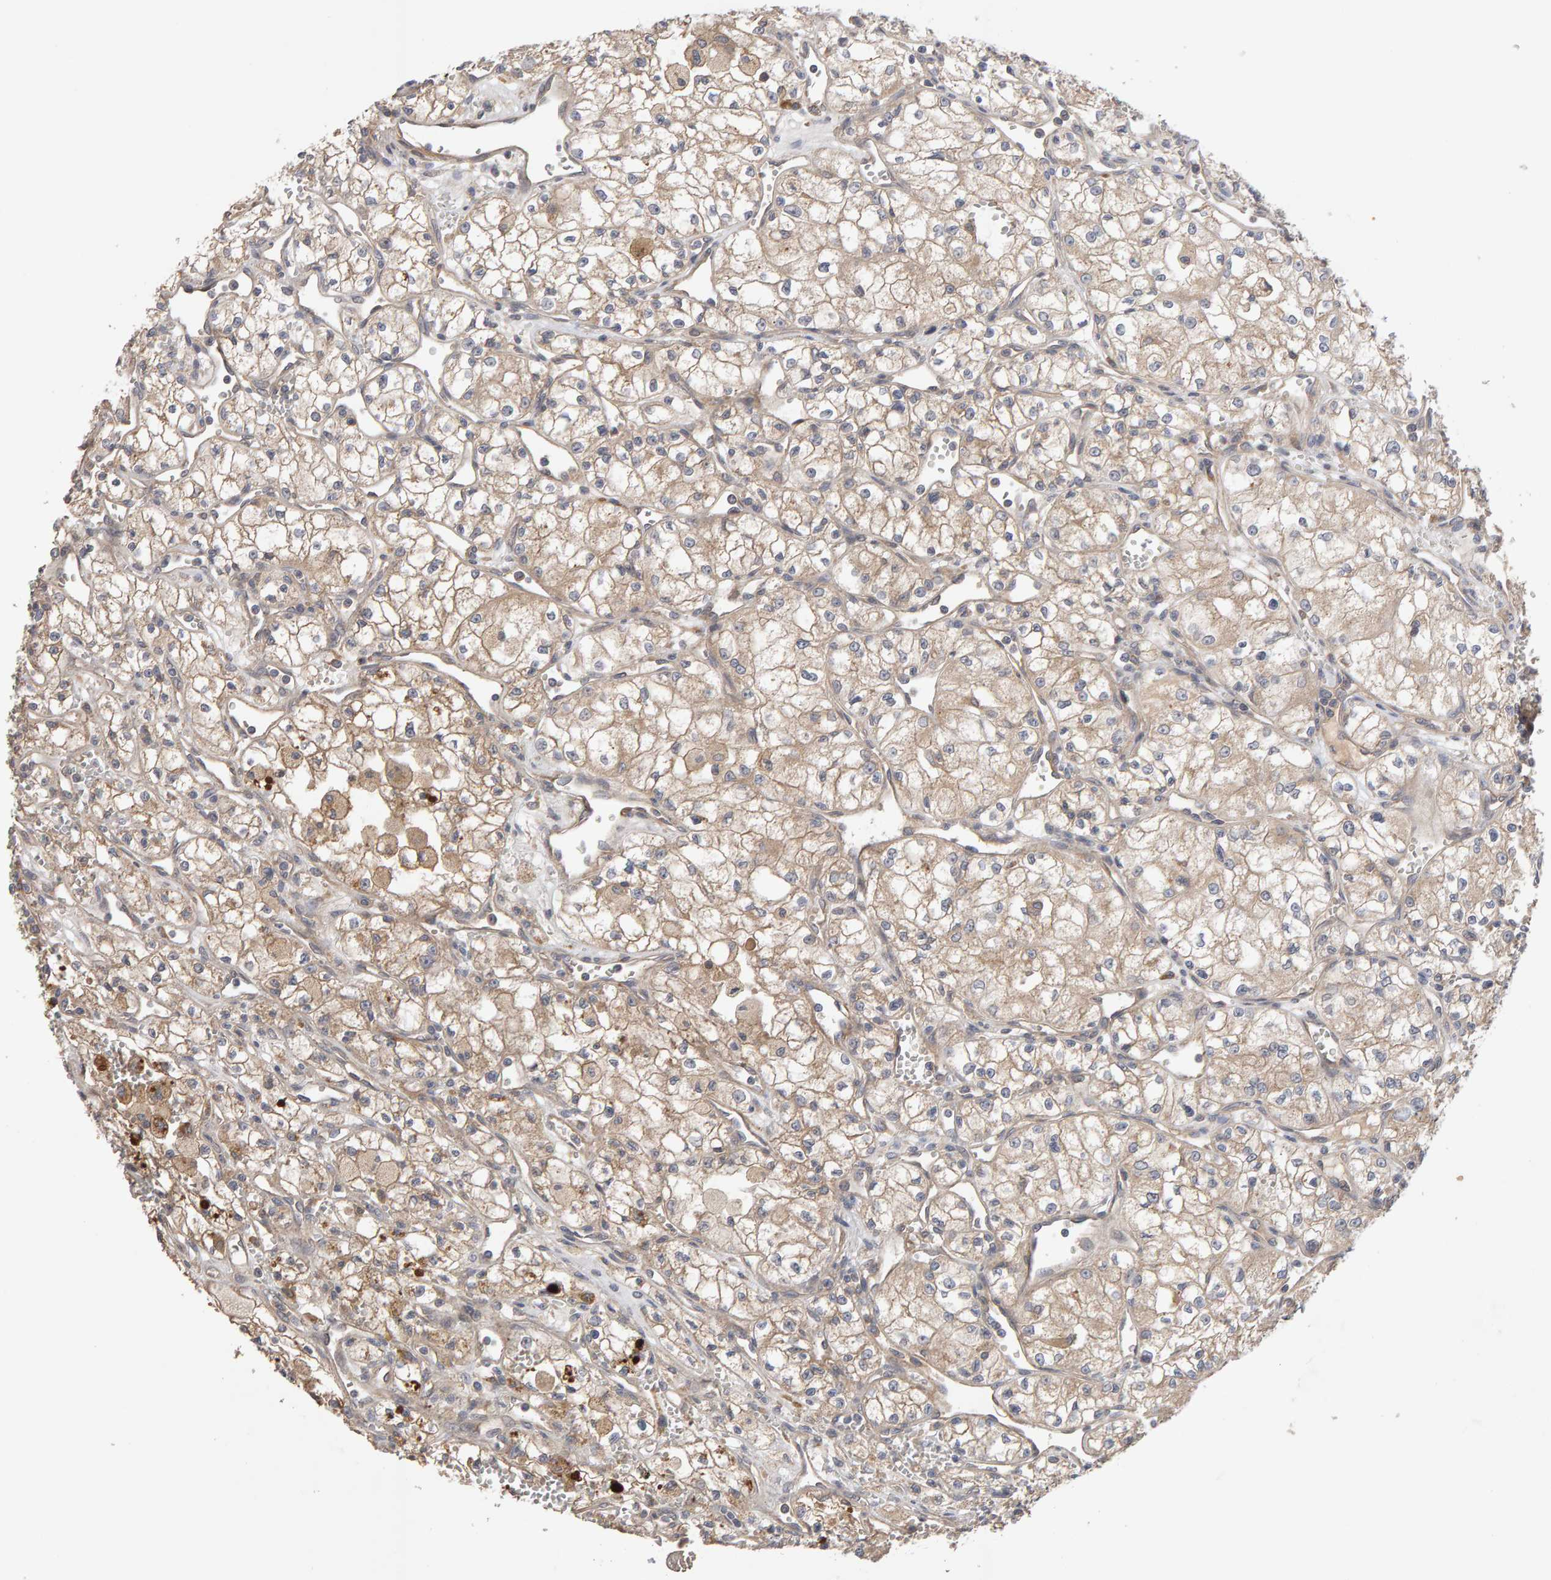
{"staining": {"intensity": "weak", "quantity": ">75%", "location": "cytoplasmic/membranous"}, "tissue": "renal cancer", "cell_type": "Tumor cells", "image_type": "cancer", "snomed": [{"axis": "morphology", "description": "Adenocarcinoma, NOS"}, {"axis": "topography", "description": "Kidney"}], "caption": "Immunohistochemistry (DAB (3,3'-diaminobenzidine)) staining of human renal cancer (adenocarcinoma) reveals weak cytoplasmic/membranous protein expression in approximately >75% of tumor cells.", "gene": "RNF19A", "patient": {"sex": "male", "age": 59}}